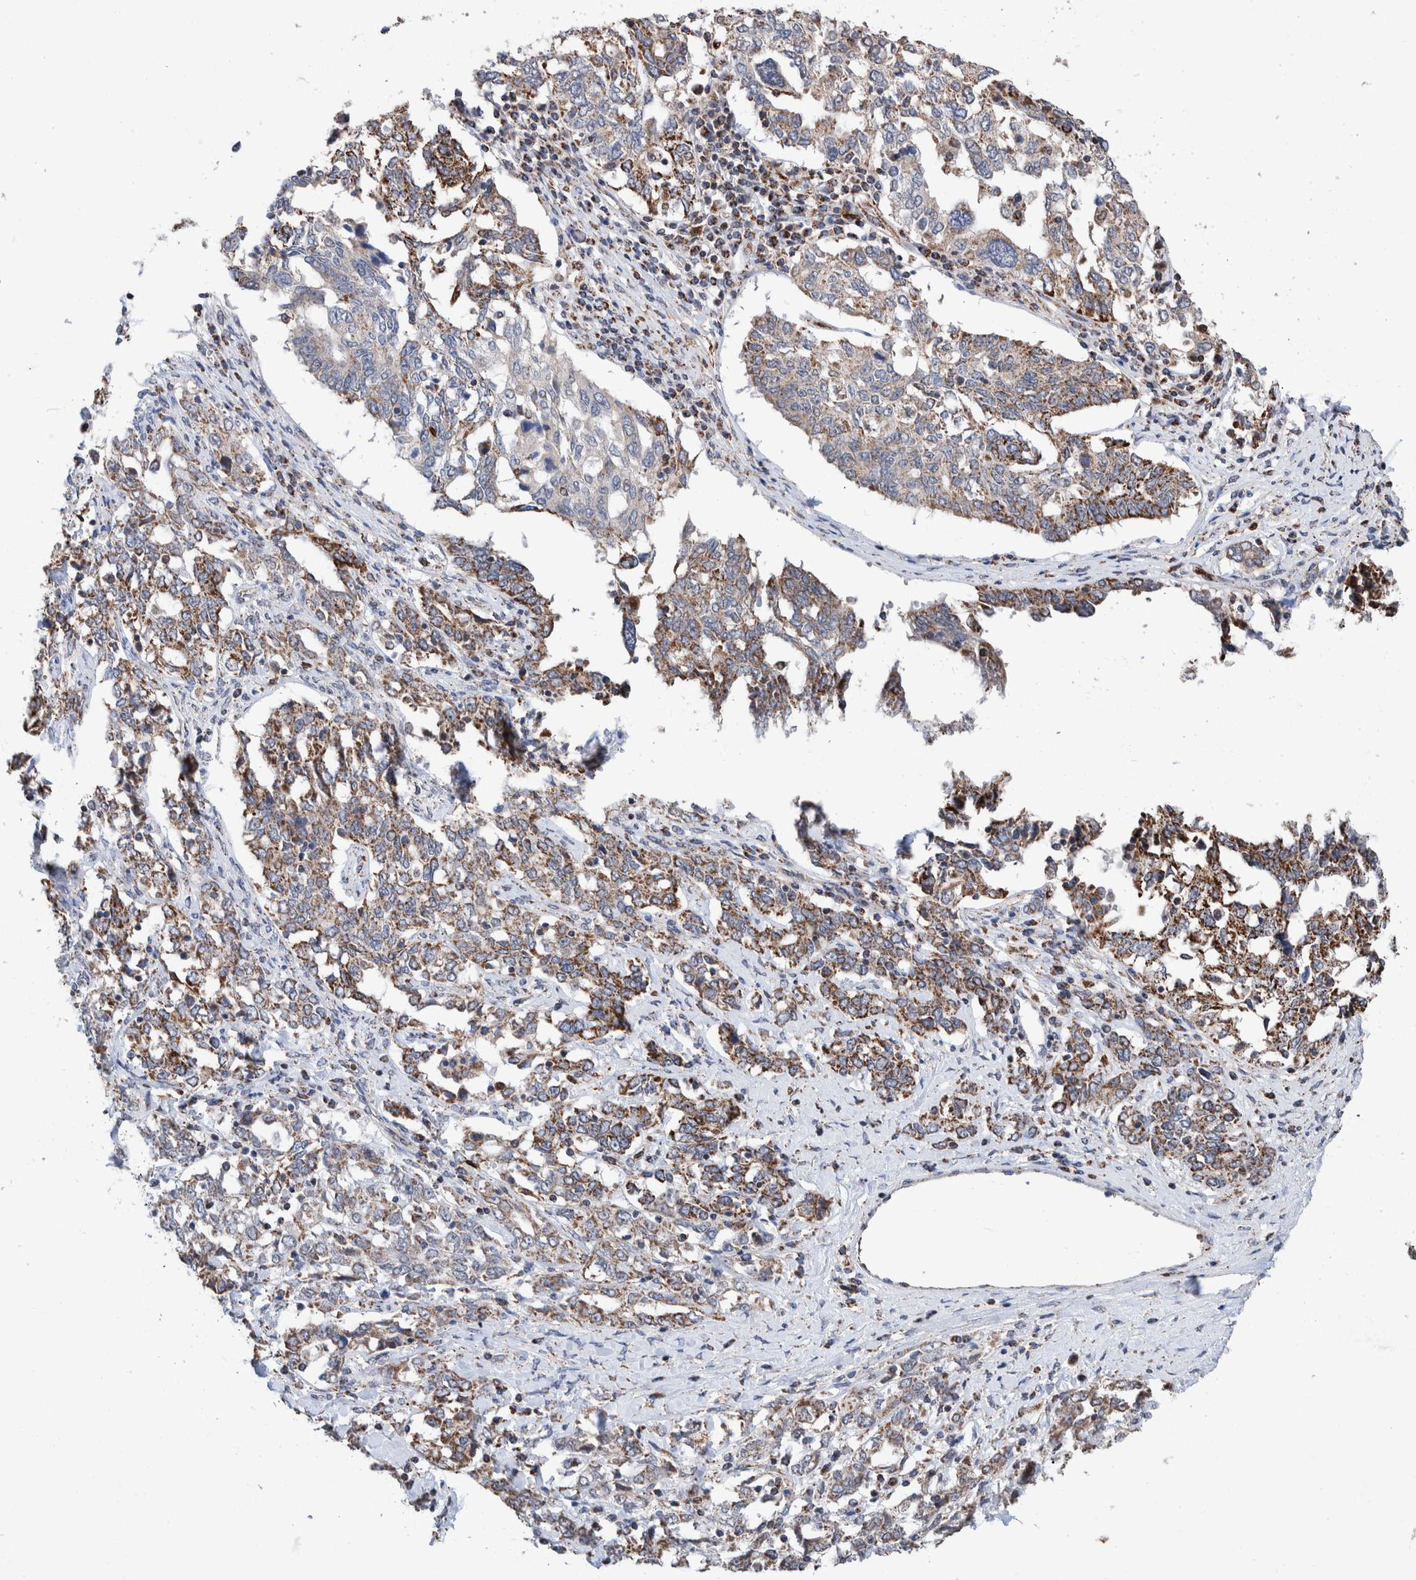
{"staining": {"intensity": "moderate", "quantity": "25%-75%", "location": "cytoplasmic/membranous"}, "tissue": "ovarian cancer", "cell_type": "Tumor cells", "image_type": "cancer", "snomed": [{"axis": "morphology", "description": "Carcinoma, endometroid"}, {"axis": "topography", "description": "Ovary"}], "caption": "Human endometroid carcinoma (ovarian) stained for a protein (brown) exhibits moderate cytoplasmic/membranous positive positivity in approximately 25%-75% of tumor cells.", "gene": "DECR1", "patient": {"sex": "female", "age": 62}}